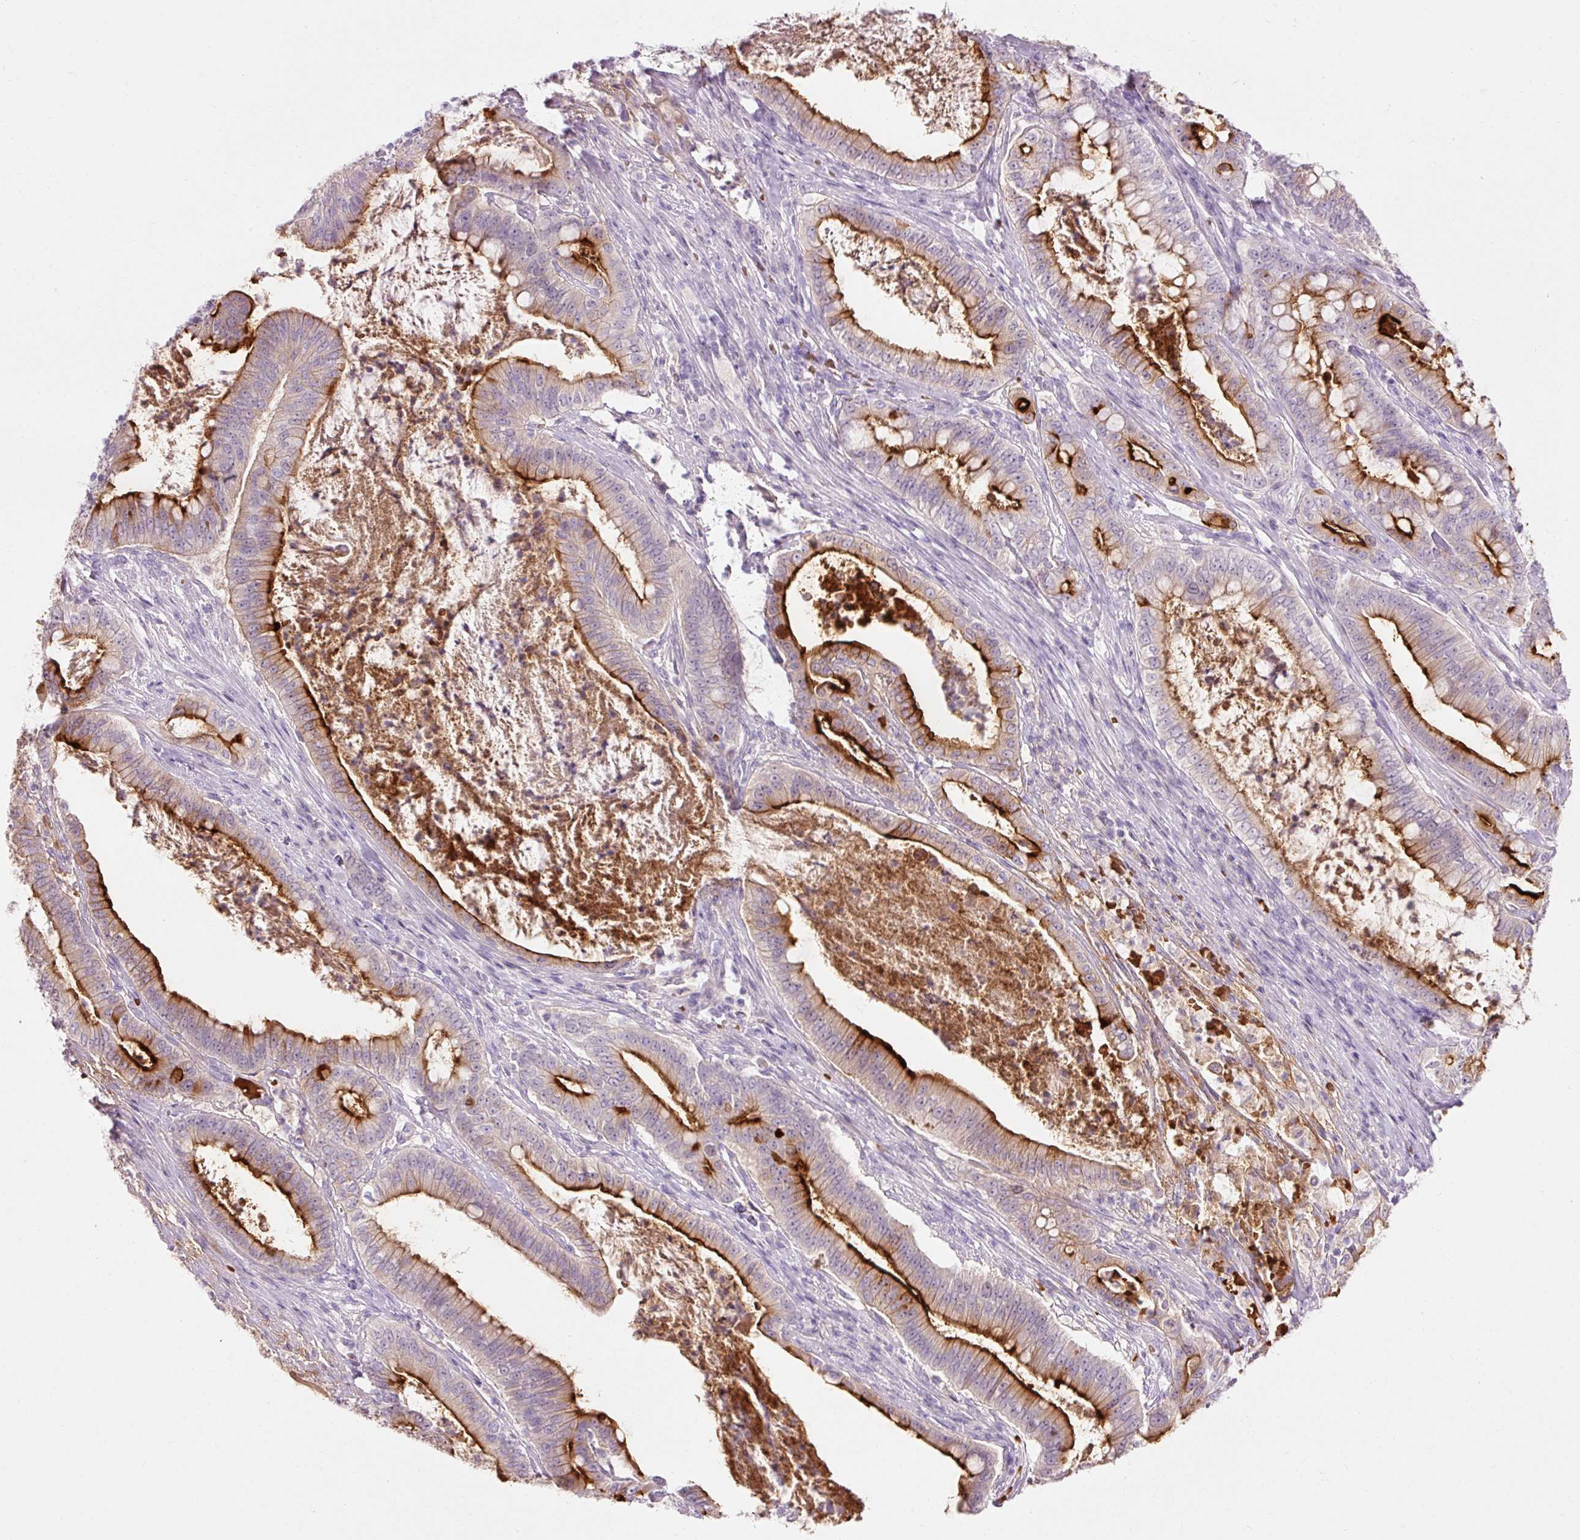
{"staining": {"intensity": "strong", "quantity": "25%-75%", "location": "cytoplasmic/membranous"}, "tissue": "pancreatic cancer", "cell_type": "Tumor cells", "image_type": "cancer", "snomed": [{"axis": "morphology", "description": "Adenocarcinoma, NOS"}, {"axis": "topography", "description": "Pancreas"}], "caption": "Immunohistochemical staining of pancreatic adenocarcinoma displays strong cytoplasmic/membranous protein positivity in approximately 25%-75% of tumor cells.", "gene": "DHRS11", "patient": {"sex": "male", "age": 71}}